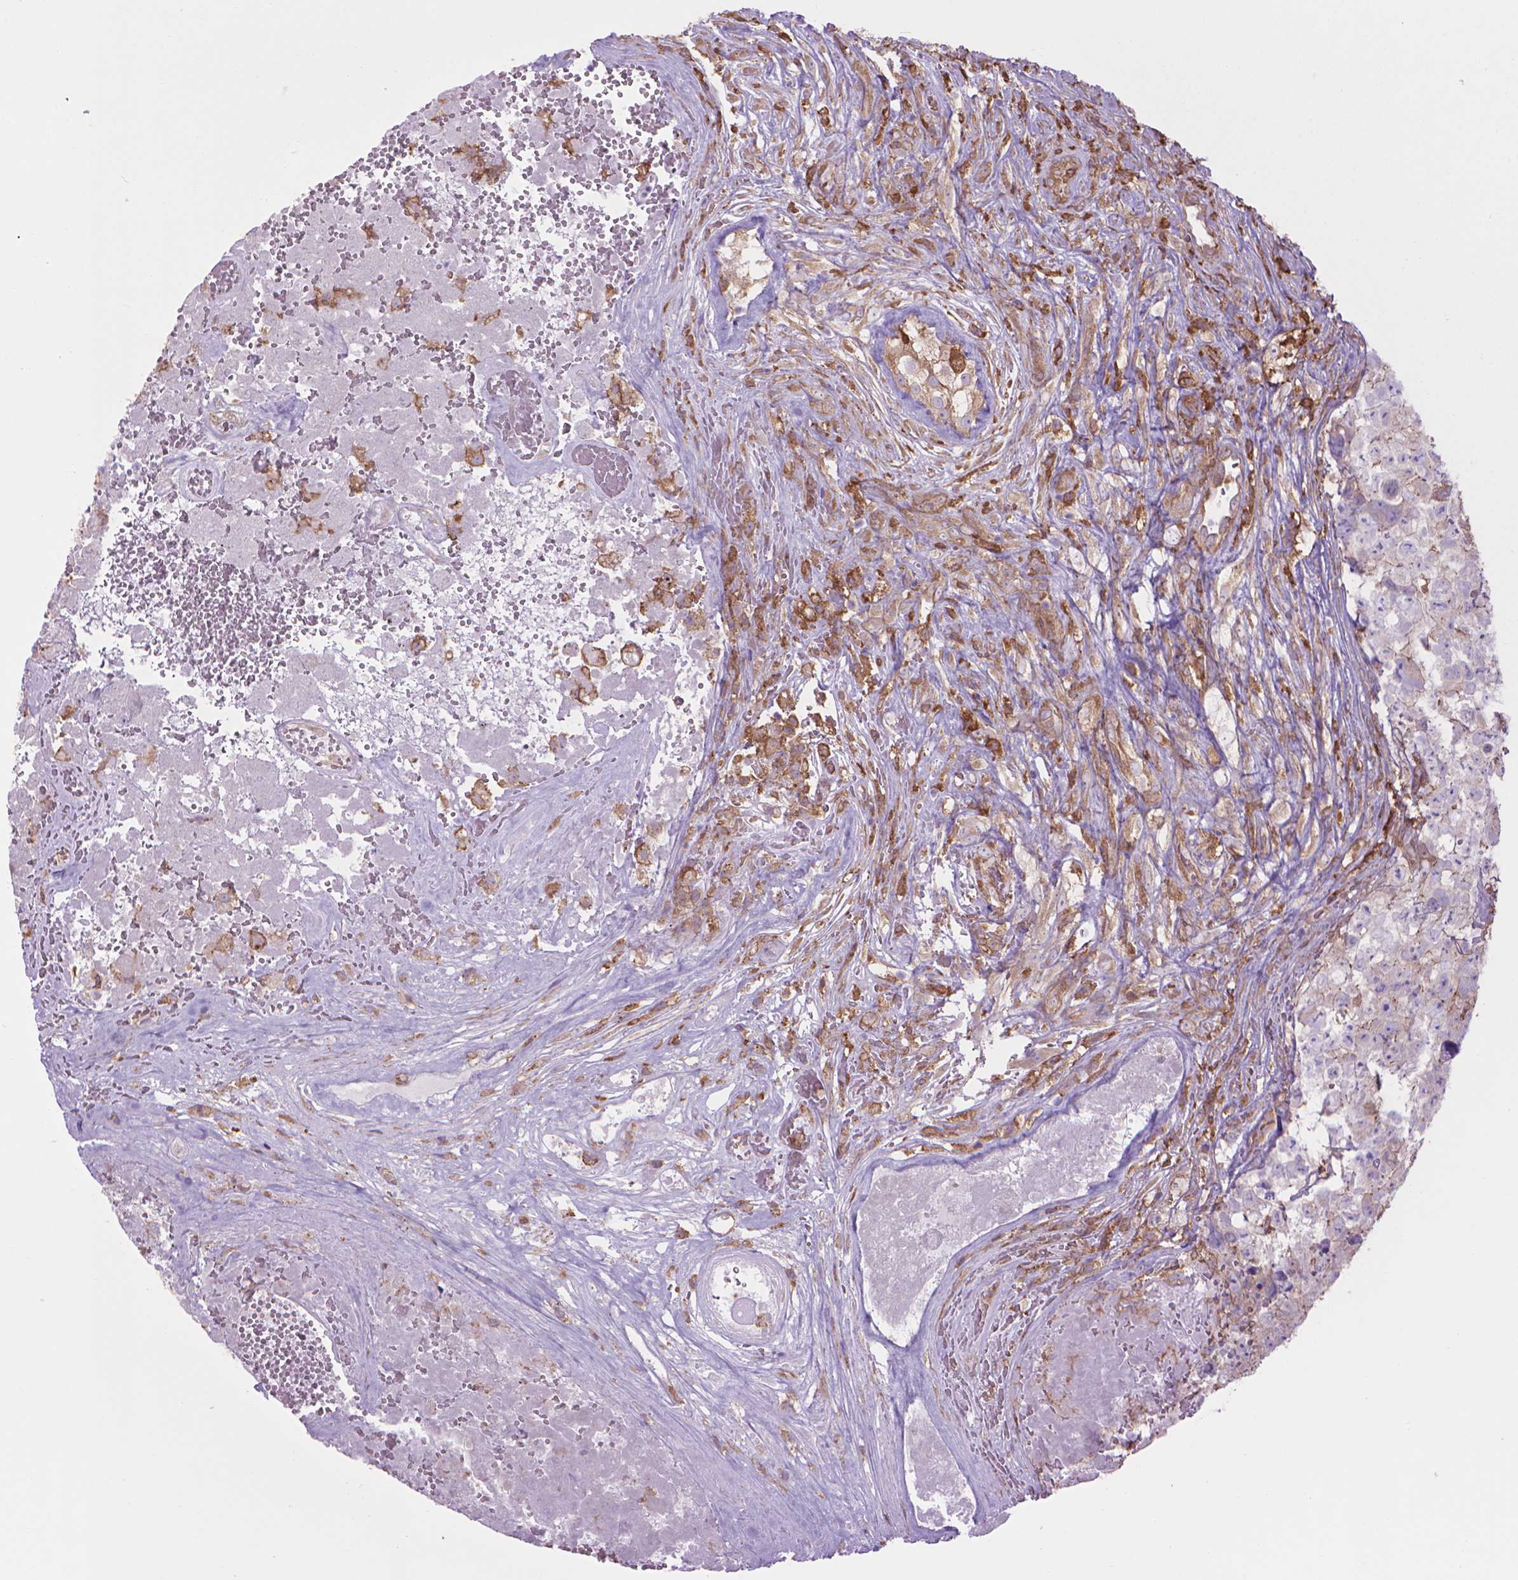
{"staining": {"intensity": "negative", "quantity": "none", "location": "none"}, "tissue": "testis cancer", "cell_type": "Tumor cells", "image_type": "cancer", "snomed": [{"axis": "morphology", "description": "Carcinoma, Embryonal, NOS"}, {"axis": "topography", "description": "Testis"}], "caption": "Immunohistochemical staining of testis embryonal carcinoma demonstrates no significant expression in tumor cells.", "gene": "CORO1B", "patient": {"sex": "male", "age": 18}}